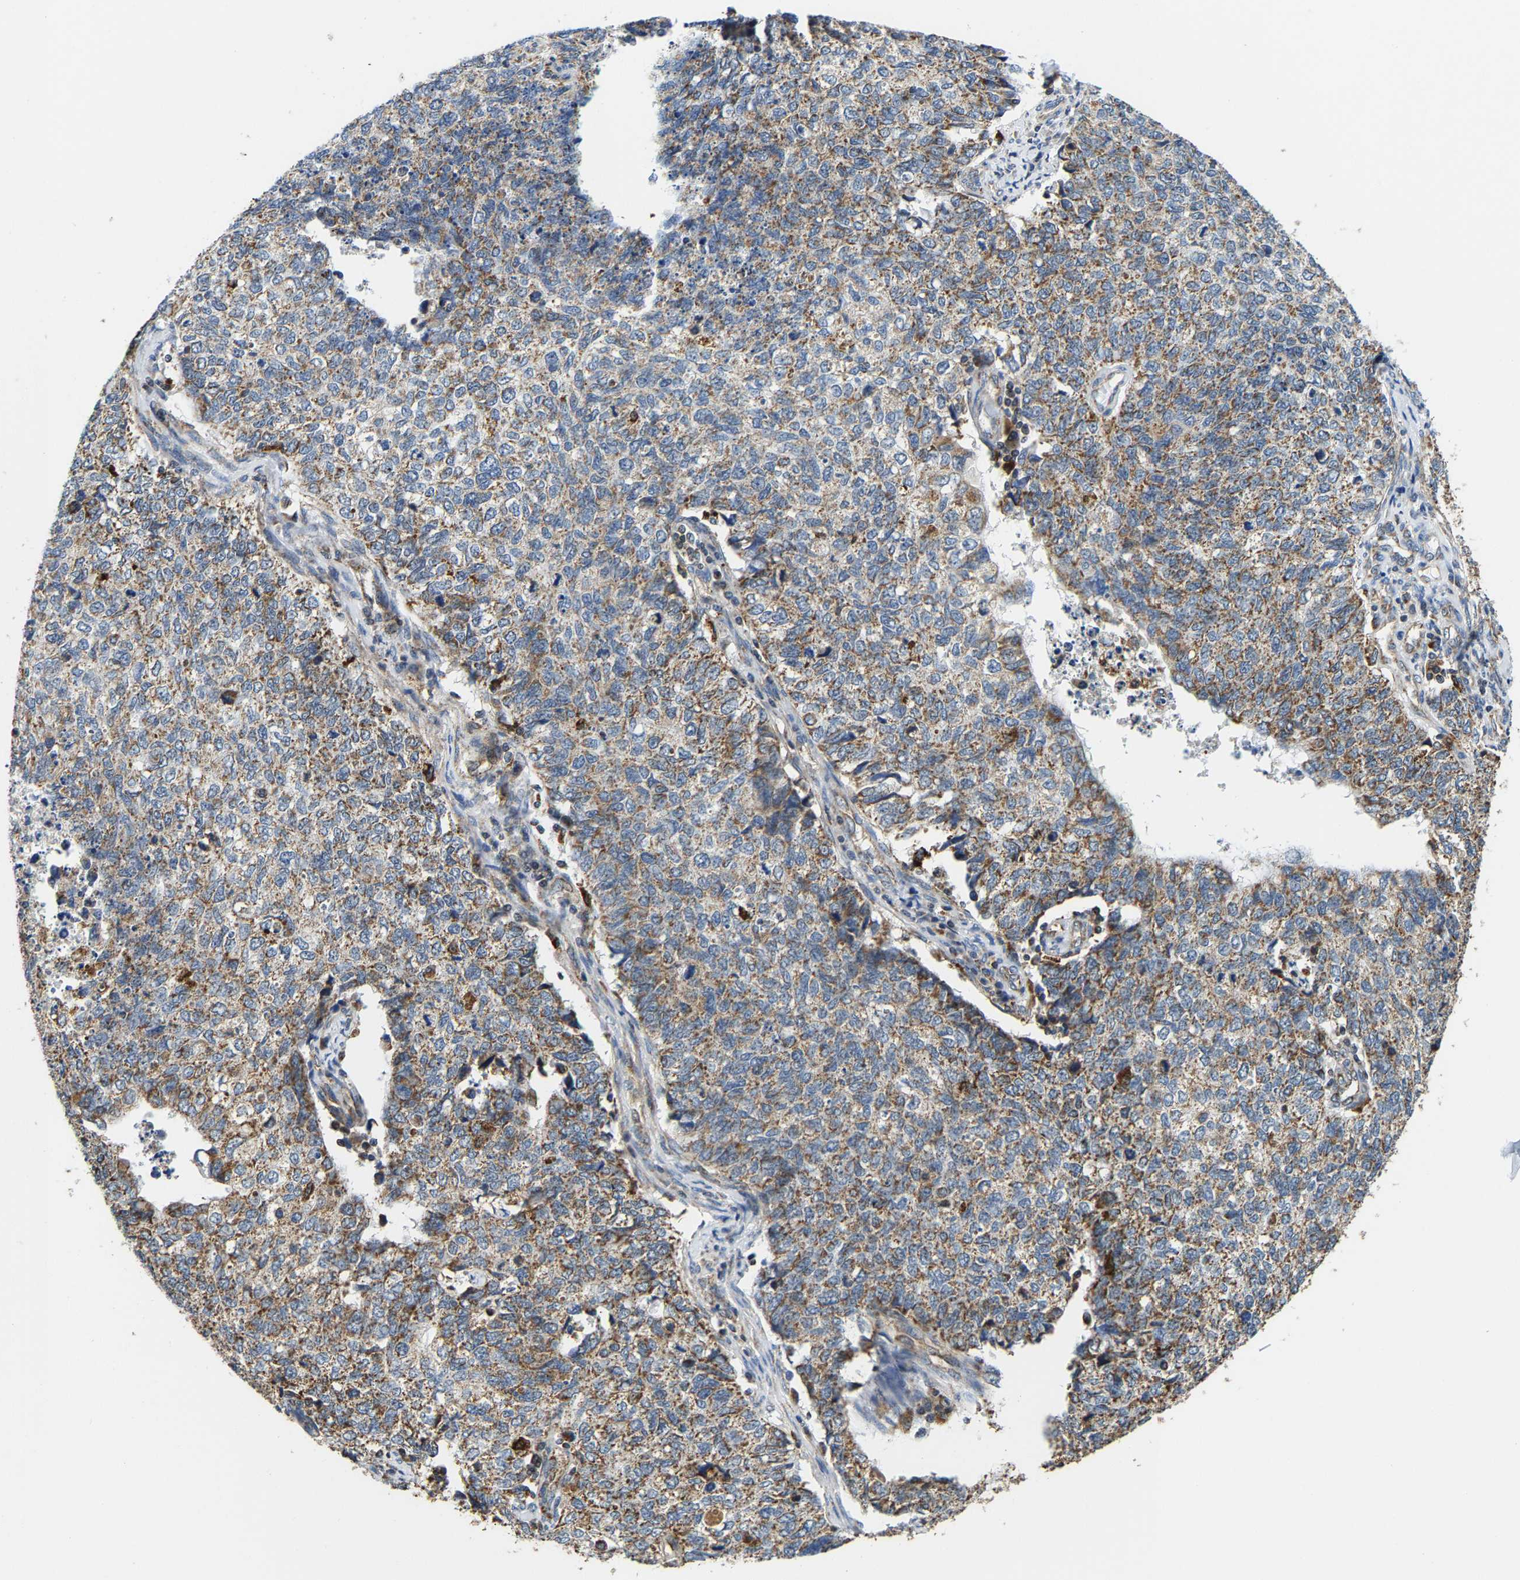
{"staining": {"intensity": "moderate", "quantity": "25%-75%", "location": "cytoplasmic/membranous"}, "tissue": "cervical cancer", "cell_type": "Tumor cells", "image_type": "cancer", "snomed": [{"axis": "morphology", "description": "Squamous cell carcinoma, NOS"}, {"axis": "topography", "description": "Cervix"}], "caption": "The immunohistochemical stain labels moderate cytoplasmic/membranous expression in tumor cells of squamous cell carcinoma (cervical) tissue.", "gene": "GIMAP7", "patient": {"sex": "female", "age": 63}}